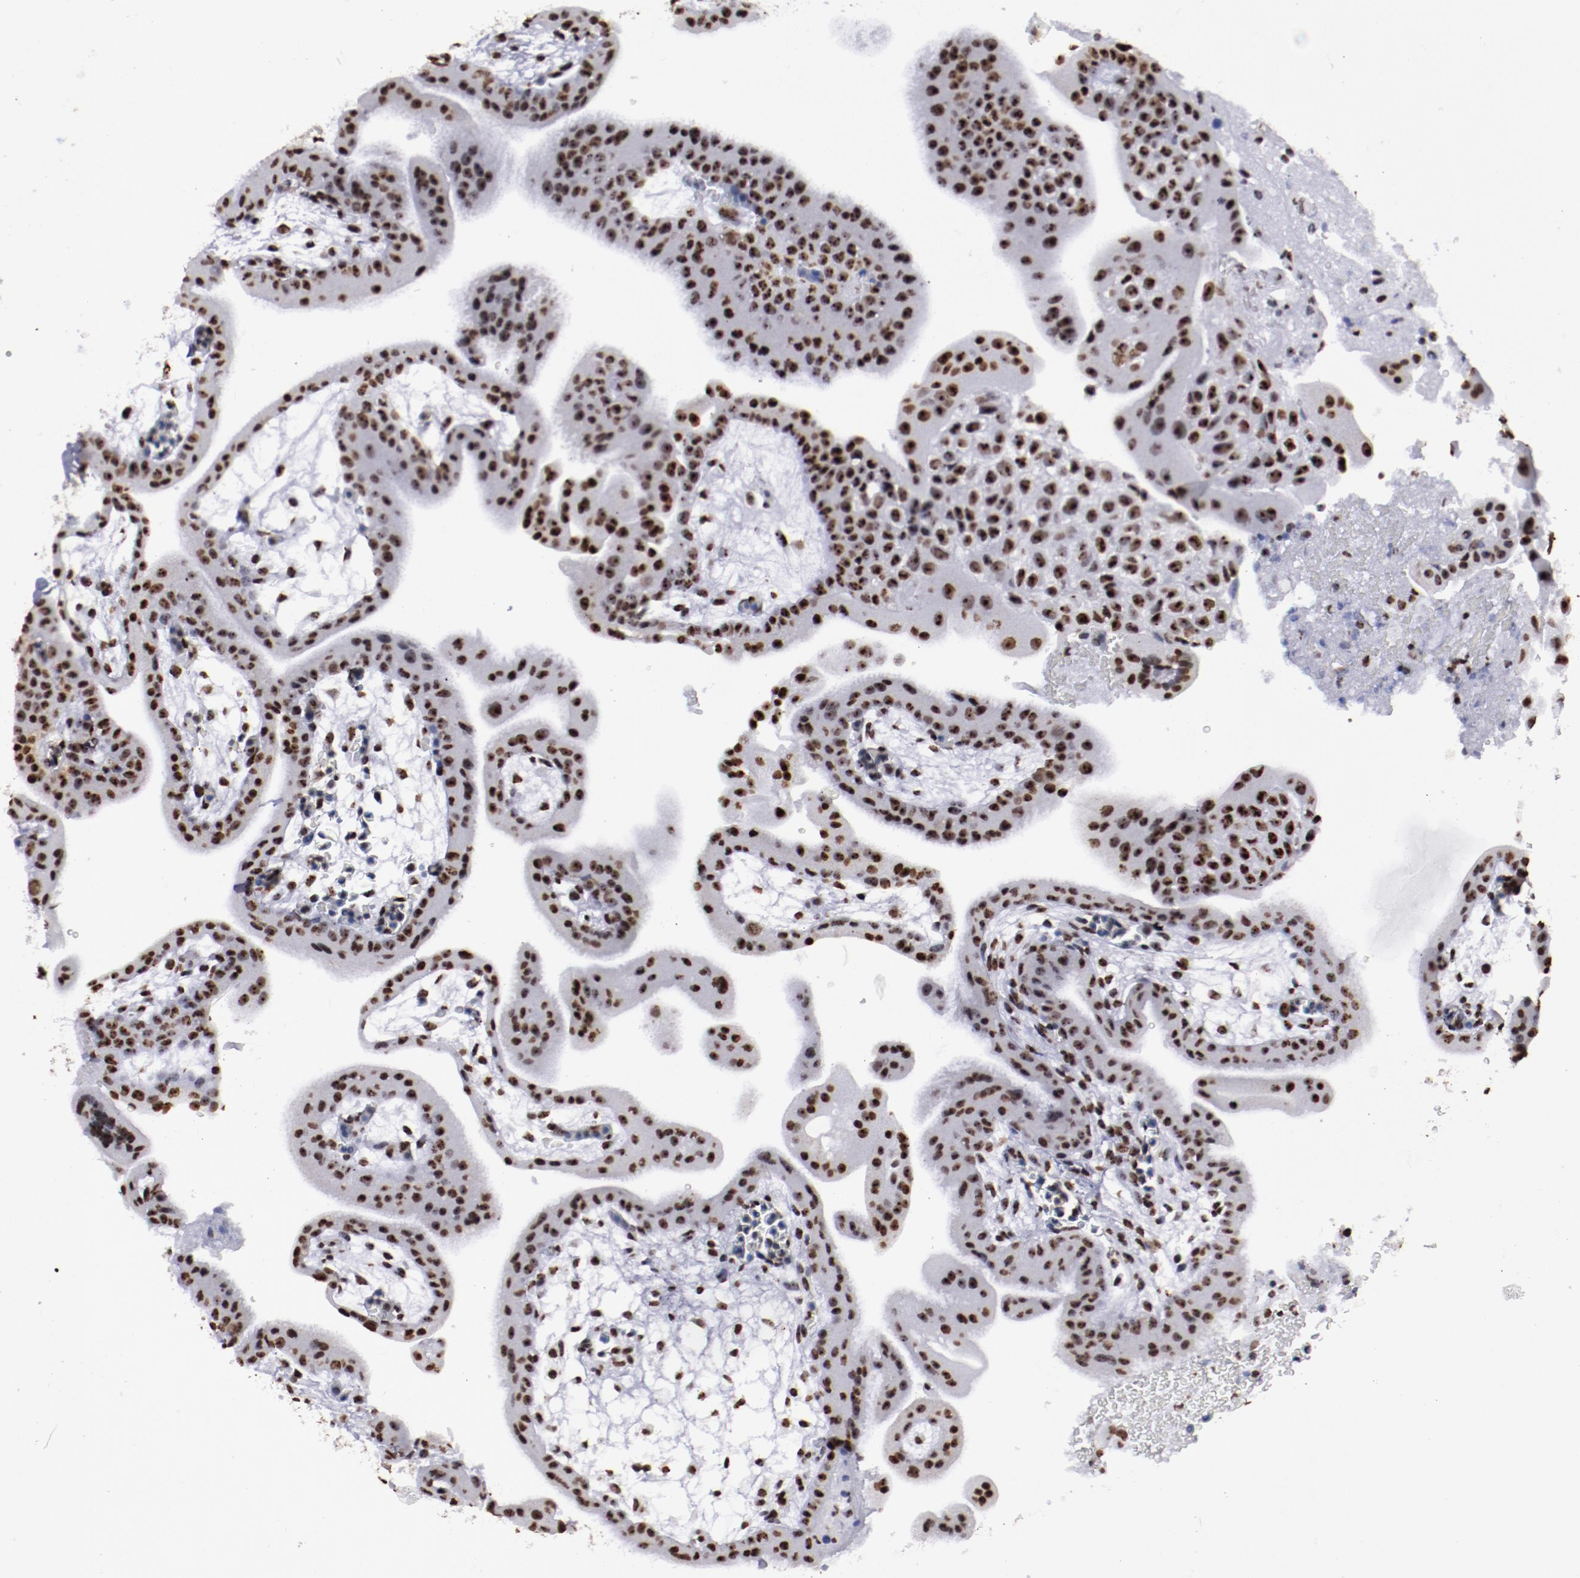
{"staining": {"intensity": "strong", "quantity": ">75%", "location": "nuclear"}, "tissue": "placenta", "cell_type": "Trophoblastic cells", "image_type": "normal", "snomed": [{"axis": "morphology", "description": "Normal tissue, NOS"}, {"axis": "topography", "description": "Placenta"}], "caption": "High-magnification brightfield microscopy of unremarkable placenta stained with DAB (brown) and counterstained with hematoxylin (blue). trophoblastic cells exhibit strong nuclear expression is identified in approximately>75% of cells.", "gene": "HNRNPA1L3", "patient": {"sex": "female", "age": 19}}